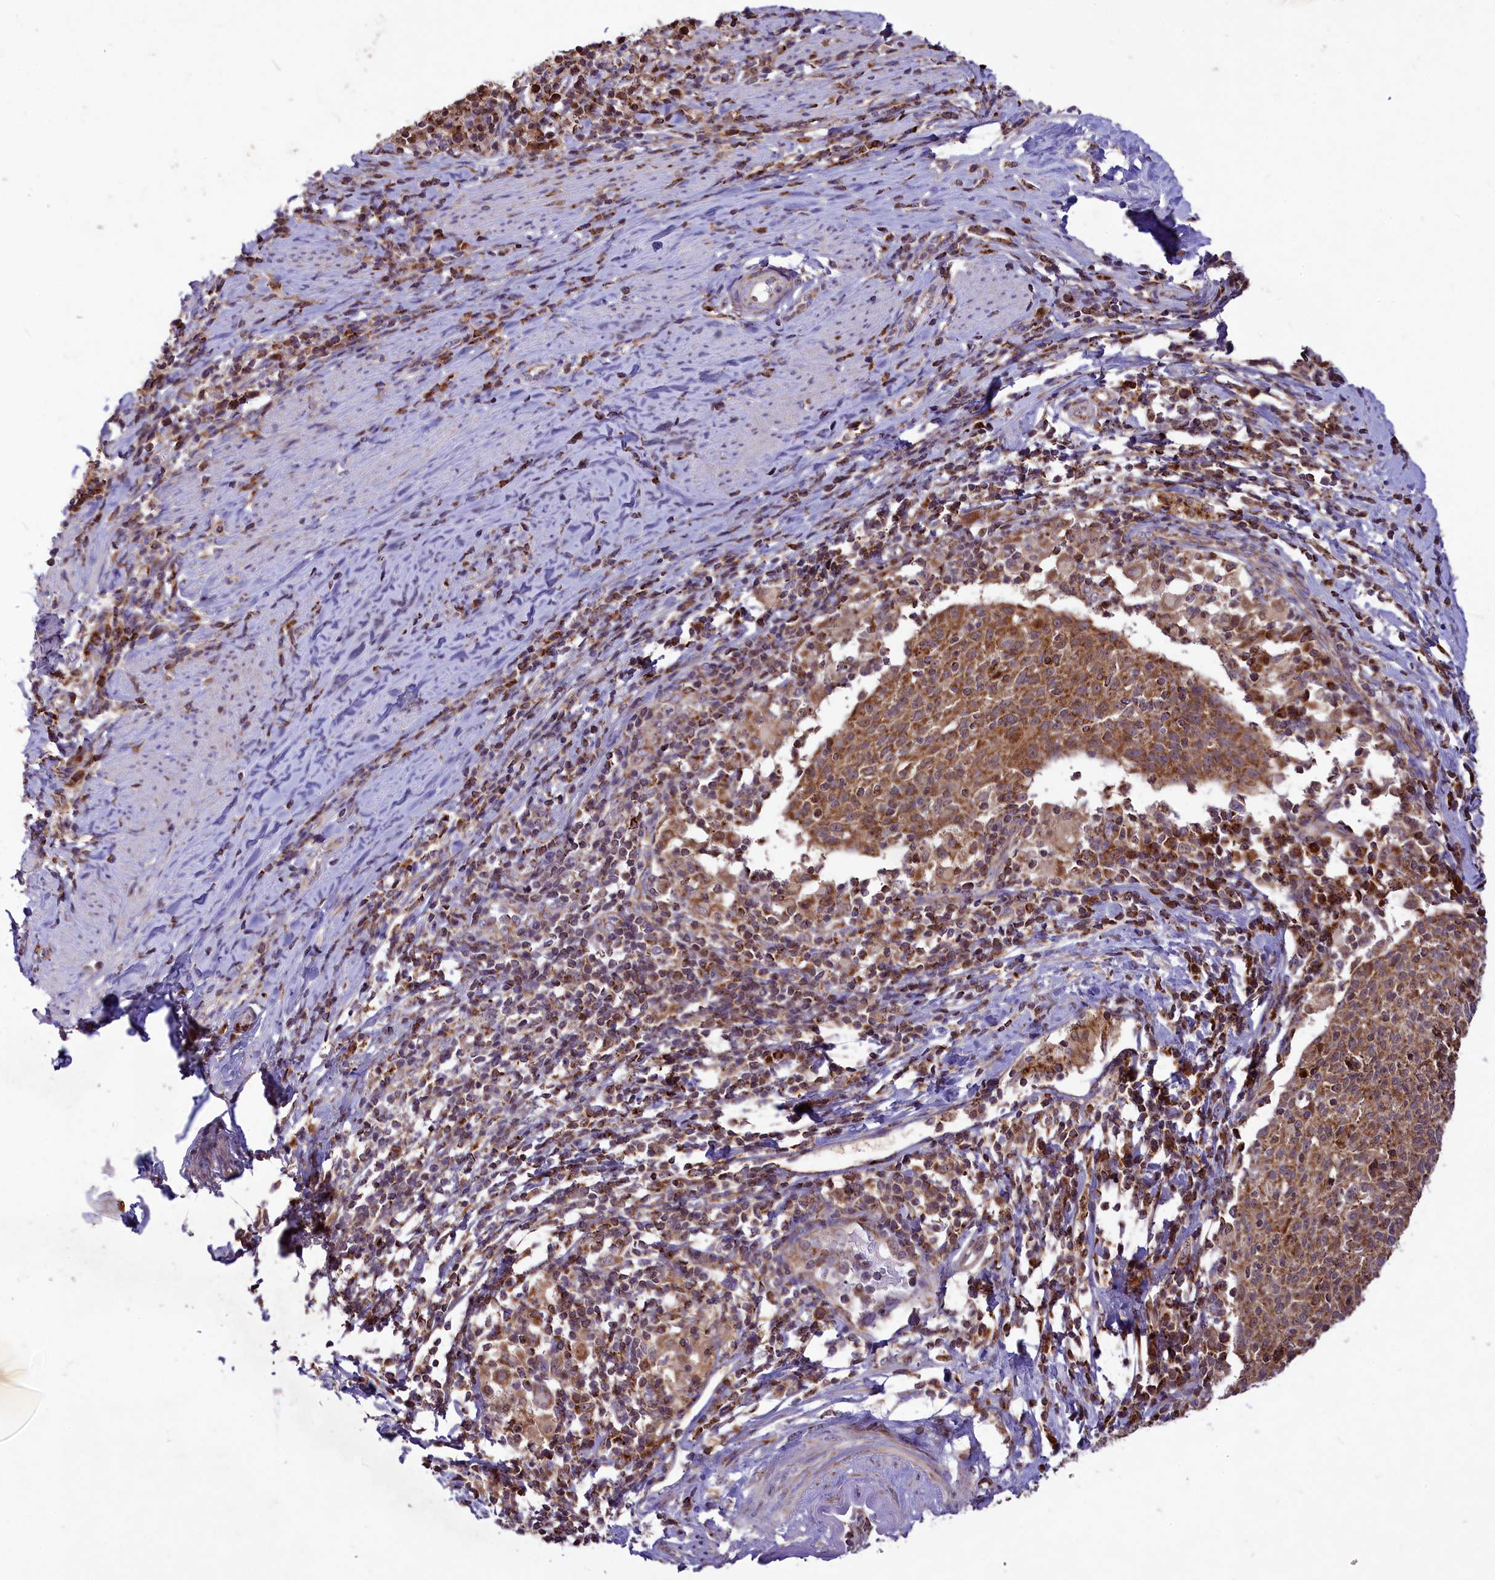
{"staining": {"intensity": "moderate", "quantity": ">75%", "location": "cytoplasmic/membranous"}, "tissue": "cervical cancer", "cell_type": "Tumor cells", "image_type": "cancer", "snomed": [{"axis": "morphology", "description": "Squamous cell carcinoma, NOS"}, {"axis": "topography", "description": "Cervix"}], "caption": "A micrograph showing moderate cytoplasmic/membranous expression in approximately >75% of tumor cells in cervical squamous cell carcinoma, as visualized by brown immunohistochemical staining.", "gene": "COX17", "patient": {"sex": "female", "age": 52}}